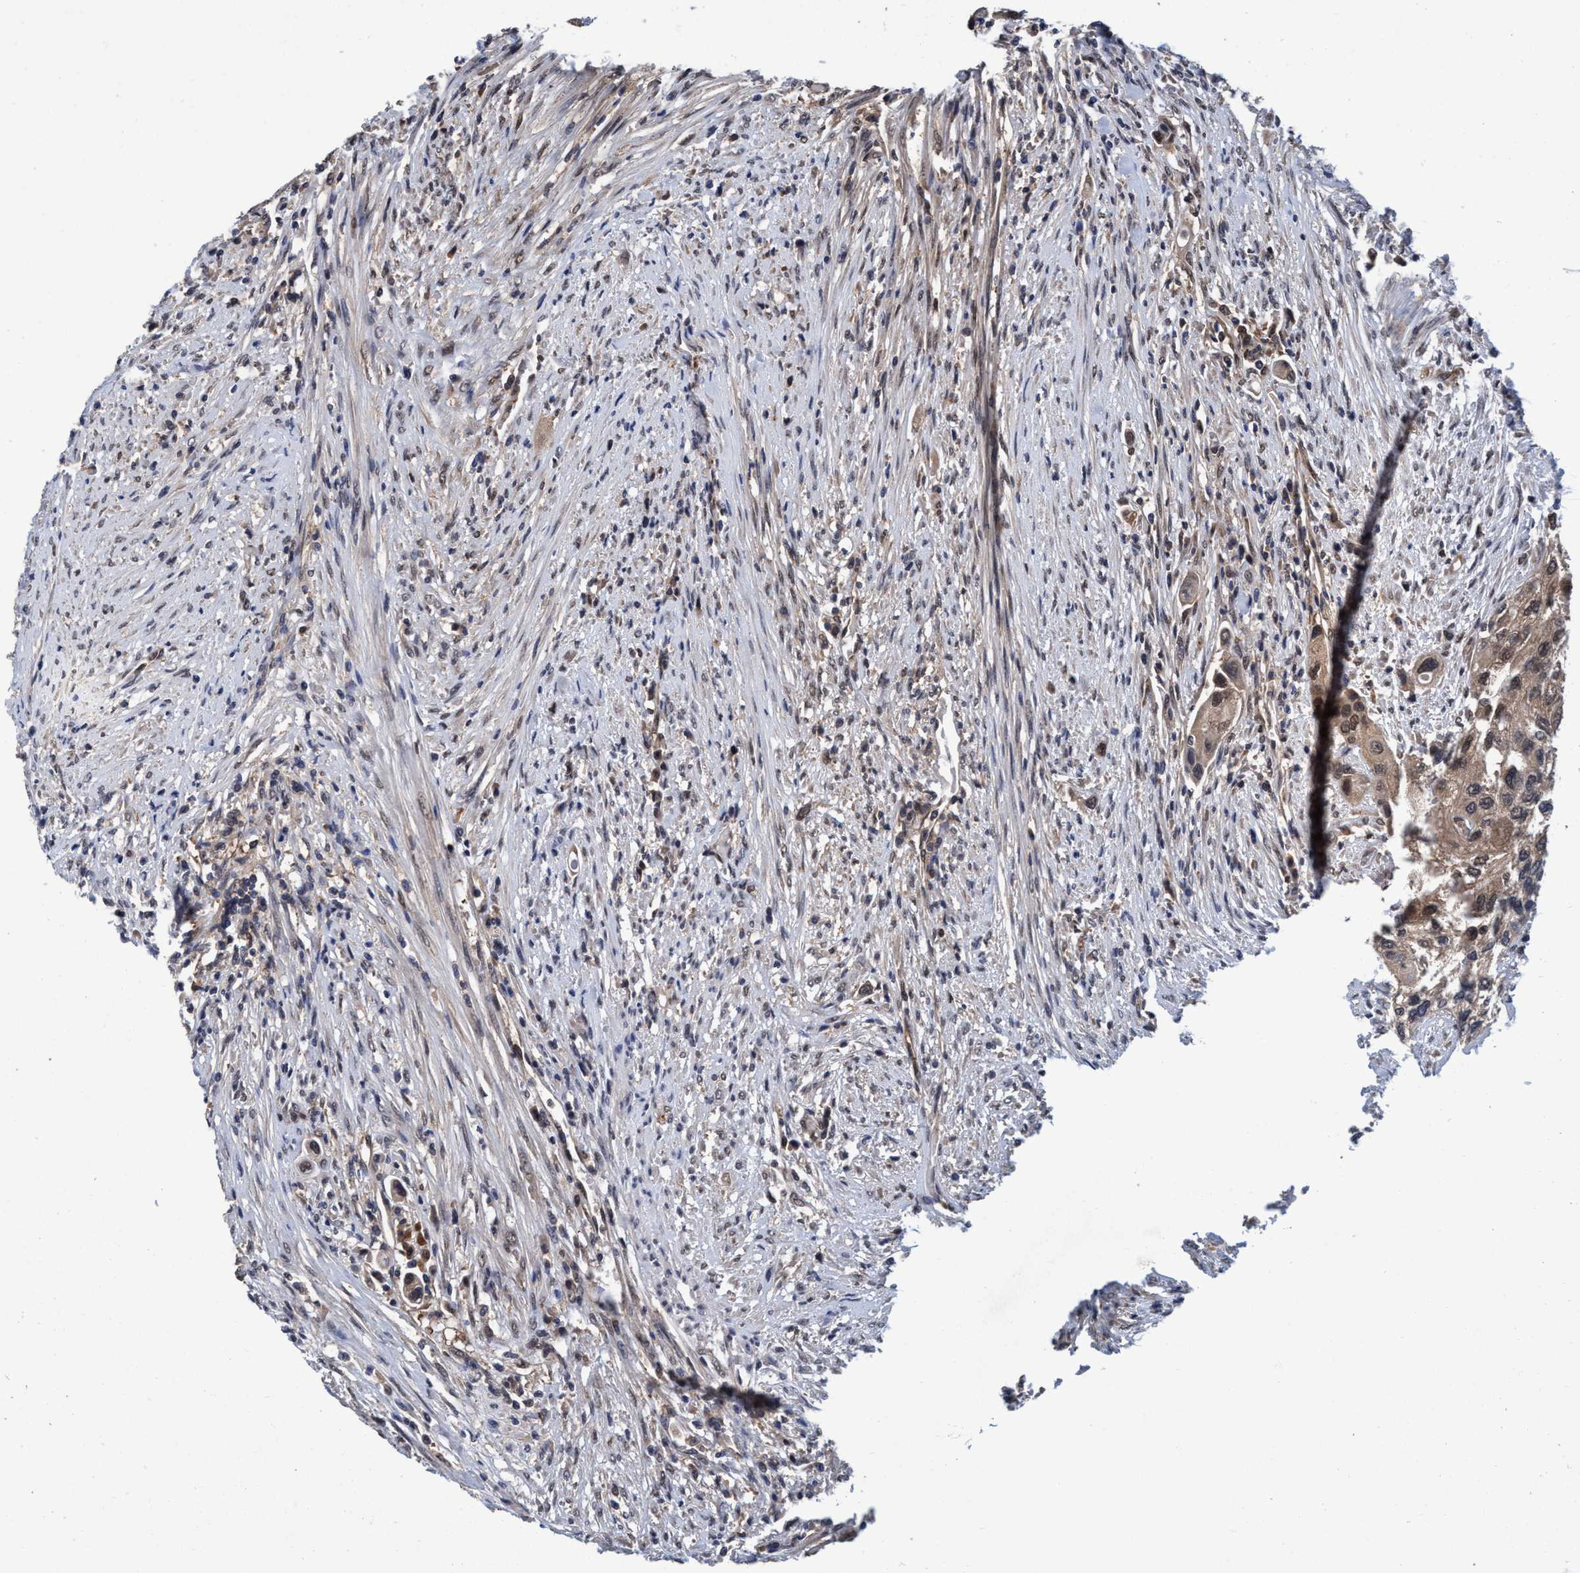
{"staining": {"intensity": "weak", "quantity": ">75%", "location": "cytoplasmic/membranous,nuclear"}, "tissue": "urothelial cancer", "cell_type": "Tumor cells", "image_type": "cancer", "snomed": [{"axis": "morphology", "description": "Urothelial carcinoma, High grade"}, {"axis": "topography", "description": "Urinary bladder"}], "caption": "DAB (3,3'-diaminobenzidine) immunohistochemical staining of high-grade urothelial carcinoma displays weak cytoplasmic/membranous and nuclear protein positivity in about >75% of tumor cells.", "gene": "PSMD12", "patient": {"sex": "female", "age": 56}}